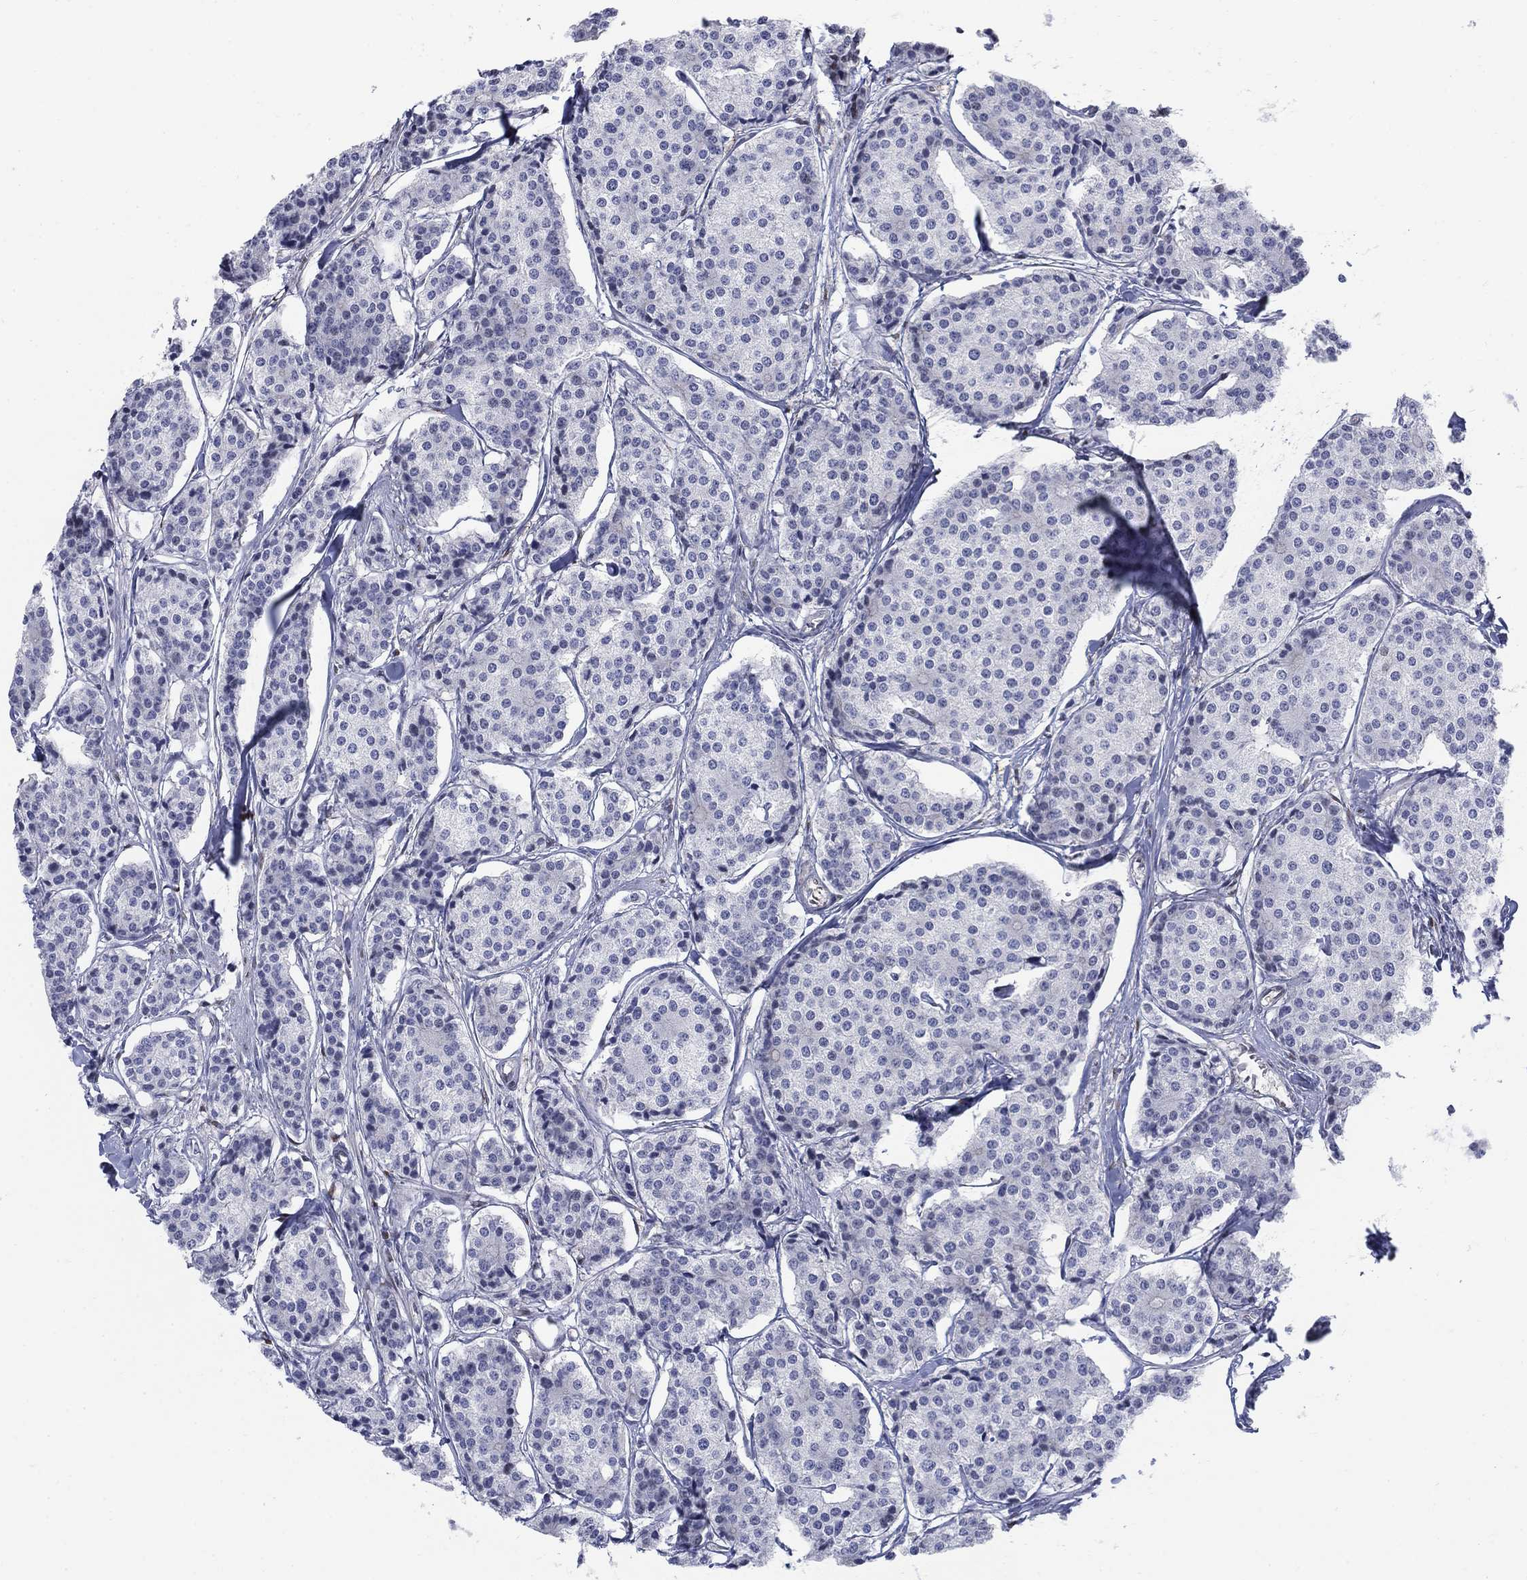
{"staining": {"intensity": "negative", "quantity": "none", "location": "none"}, "tissue": "carcinoid", "cell_type": "Tumor cells", "image_type": "cancer", "snomed": [{"axis": "morphology", "description": "Carcinoid, malignant, NOS"}, {"axis": "topography", "description": "Small intestine"}], "caption": "An image of human carcinoid is negative for staining in tumor cells.", "gene": "MYO3A", "patient": {"sex": "female", "age": 65}}